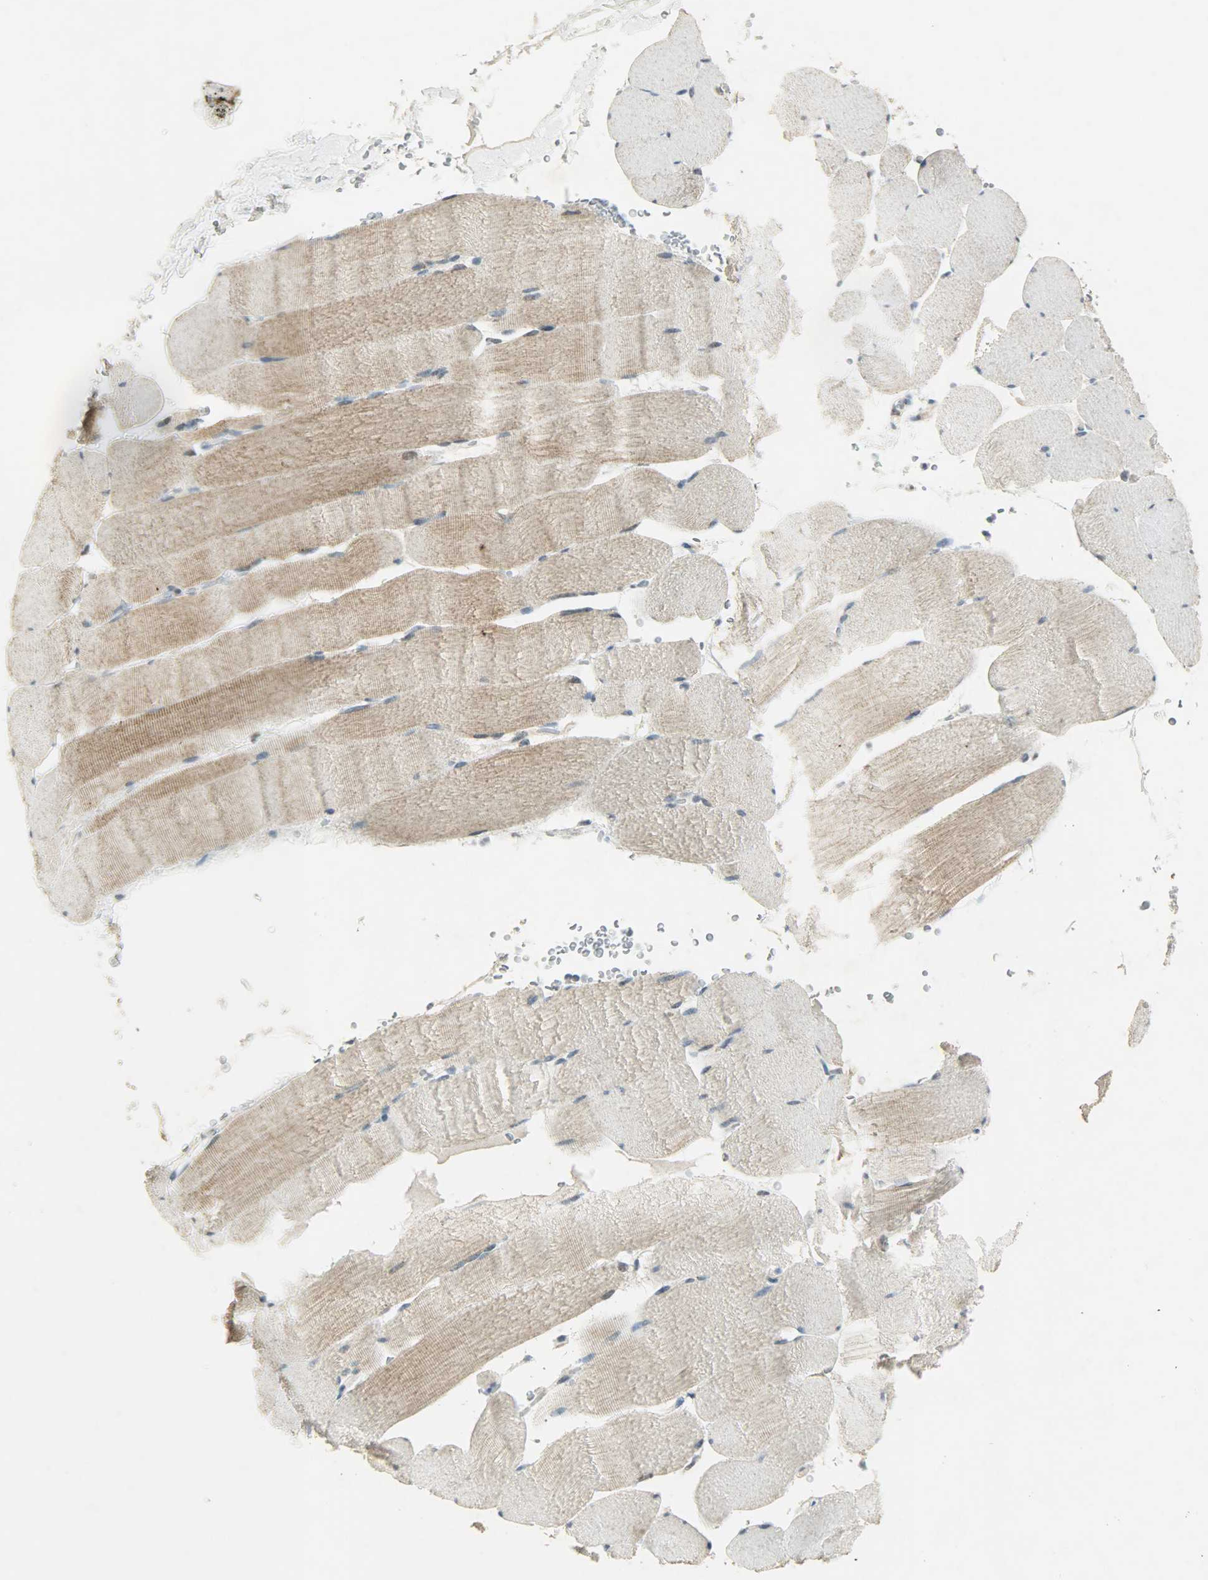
{"staining": {"intensity": "moderate", "quantity": "25%-75%", "location": "cytoplasmic/membranous"}, "tissue": "skeletal muscle", "cell_type": "Myocytes", "image_type": "normal", "snomed": [{"axis": "morphology", "description": "Normal tissue, NOS"}, {"axis": "topography", "description": "Skeletal muscle"}], "caption": "A medium amount of moderate cytoplasmic/membranous staining is present in approximately 25%-75% of myocytes in unremarkable skeletal muscle. (DAB (3,3'-diaminobenzidine) IHC, brown staining for protein, blue staining for nuclei).", "gene": "AURKB", "patient": {"sex": "male", "age": 62}}